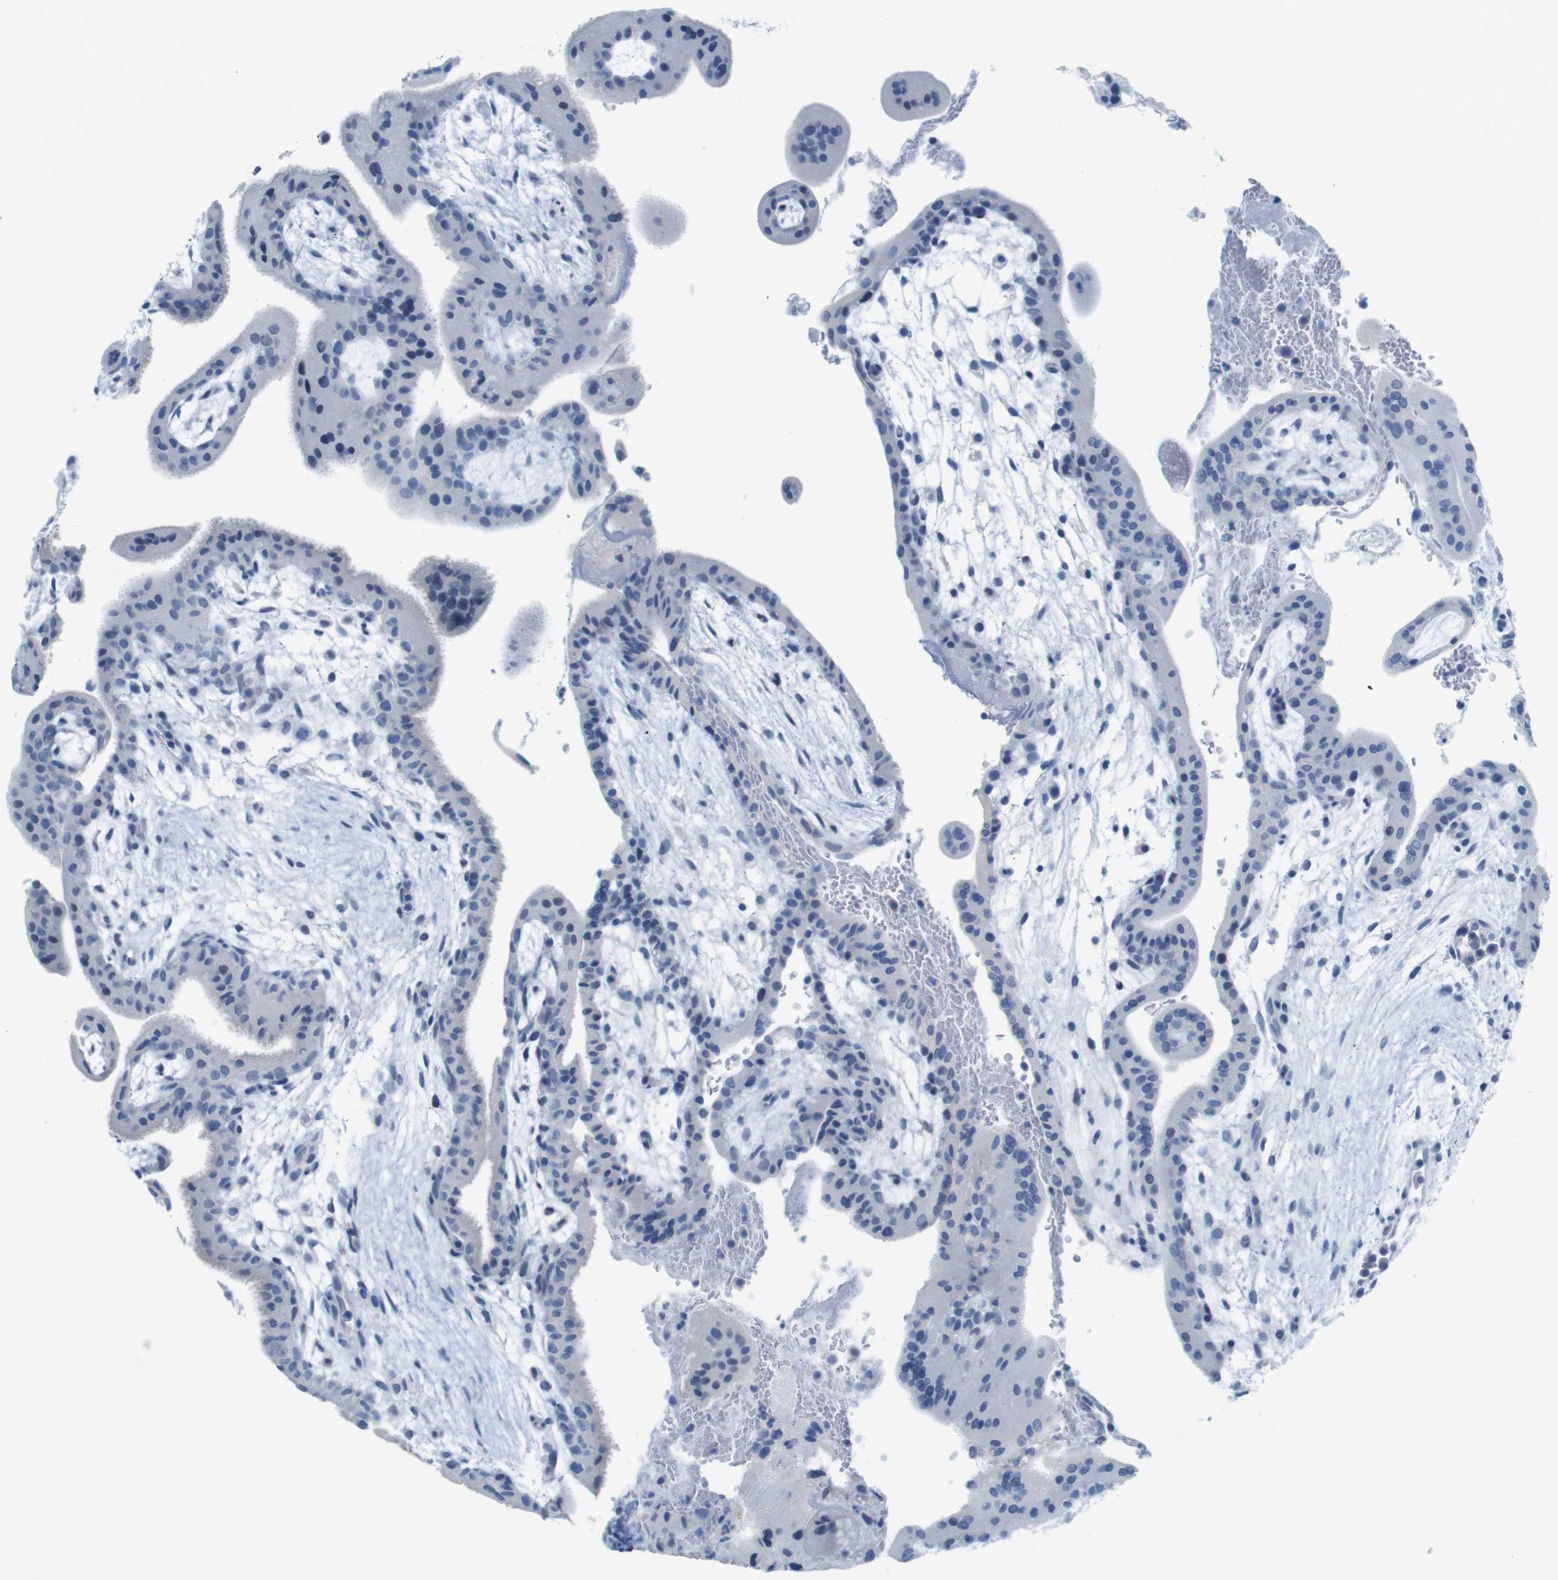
{"staining": {"intensity": "negative", "quantity": "none", "location": "none"}, "tissue": "placenta", "cell_type": "Trophoblastic cells", "image_type": "normal", "snomed": [{"axis": "morphology", "description": "Normal tissue, NOS"}, {"axis": "topography", "description": "Placenta"}], "caption": "High power microscopy photomicrograph of an immunohistochemistry histopathology image of benign placenta, revealing no significant expression in trophoblastic cells.", "gene": "OPN1SW", "patient": {"sex": "female", "age": 35}}